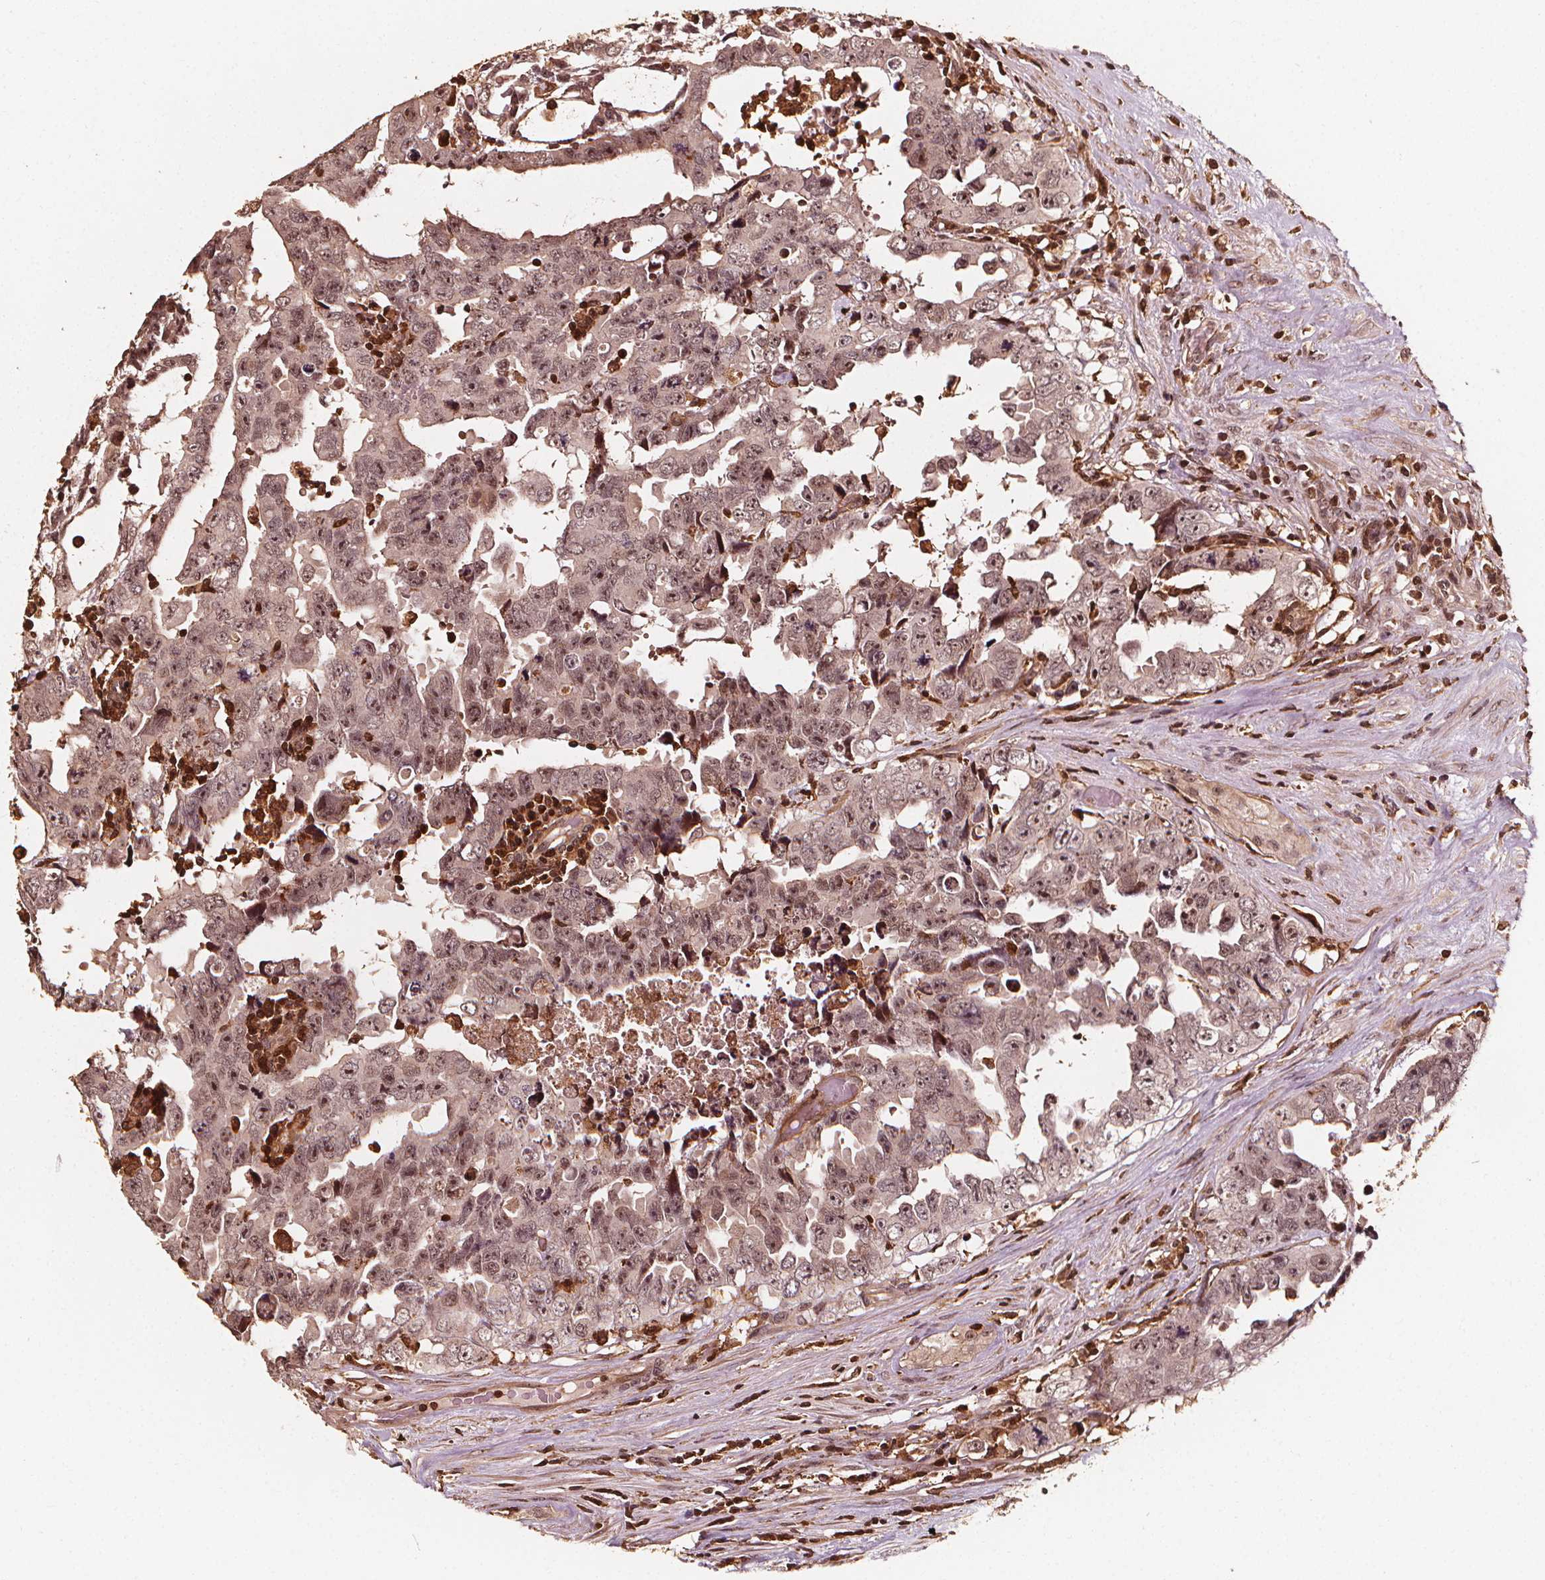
{"staining": {"intensity": "weak", "quantity": "25%-75%", "location": "nuclear"}, "tissue": "testis cancer", "cell_type": "Tumor cells", "image_type": "cancer", "snomed": [{"axis": "morphology", "description": "Carcinoma, Embryonal, NOS"}, {"axis": "topography", "description": "Testis"}], "caption": "This histopathology image displays immunohistochemistry (IHC) staining of human testis cancer (embryonal carcinoma), with low weak nuclear positivity in about 25%-75% of tumor cells.", "gene": "EXOSC9", "patient": {"sex": "male", "age": 24}}